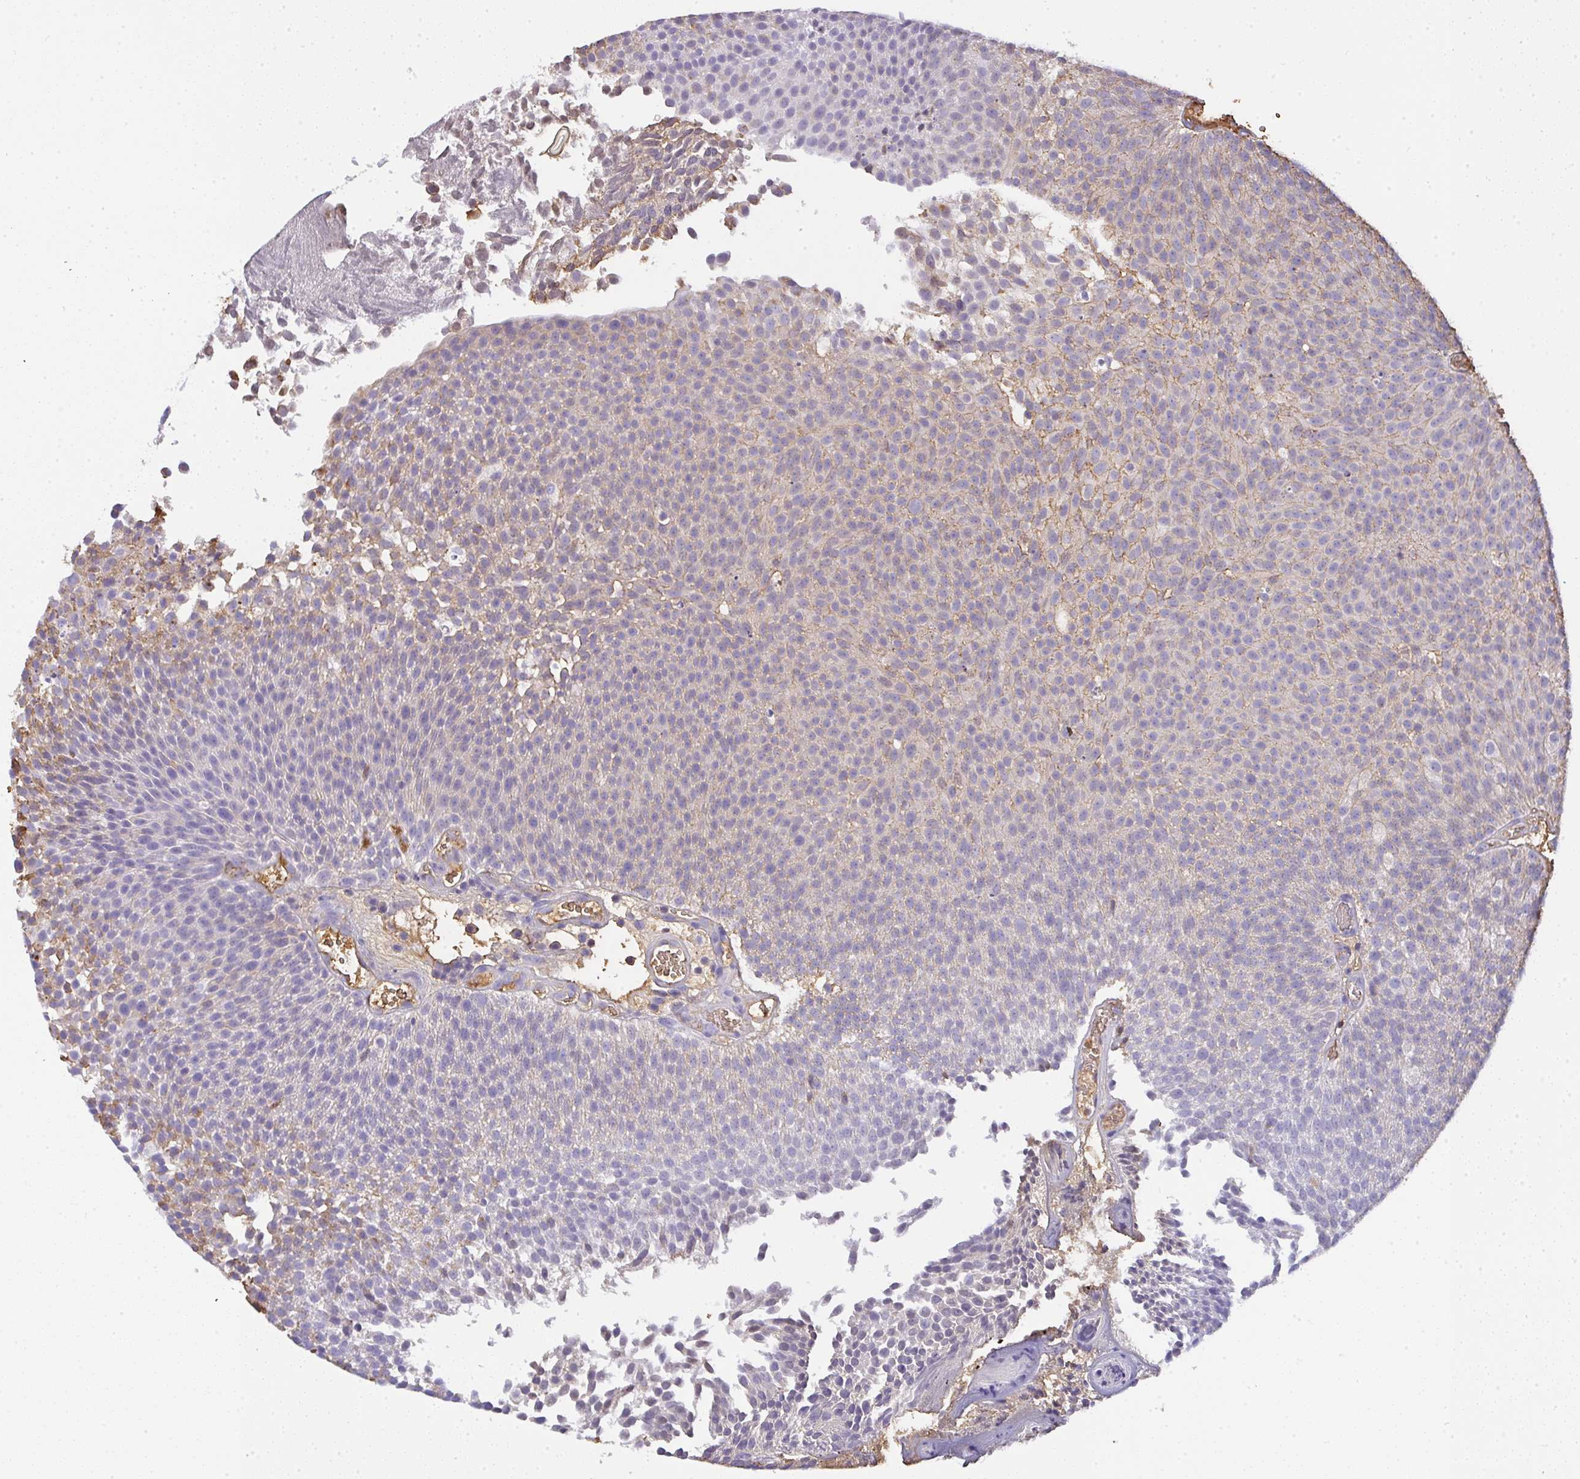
{"staining": {"intensity": "weak", "quantity": "<25%", "location": "cytoplasmic/membranous"}, "tissue": "urothelial cancer", "cell_type": "Tumor cells", "image_type": "cancer", "snomed": [{"axis": "morphology", "description": "Urothelial carcinoma, Low grade"}, {"axis": "topography", "description": "Urinary bladder"}], "caption": "Immunohistochemistry of human urothelial cancer shows no expression in tumor cells. (DAB (3,3'-diaminobenzidine) immunohistochemistry, high magnification).", "gene": "SMYD5", "patient": {"sex": "female", "age": 79}}